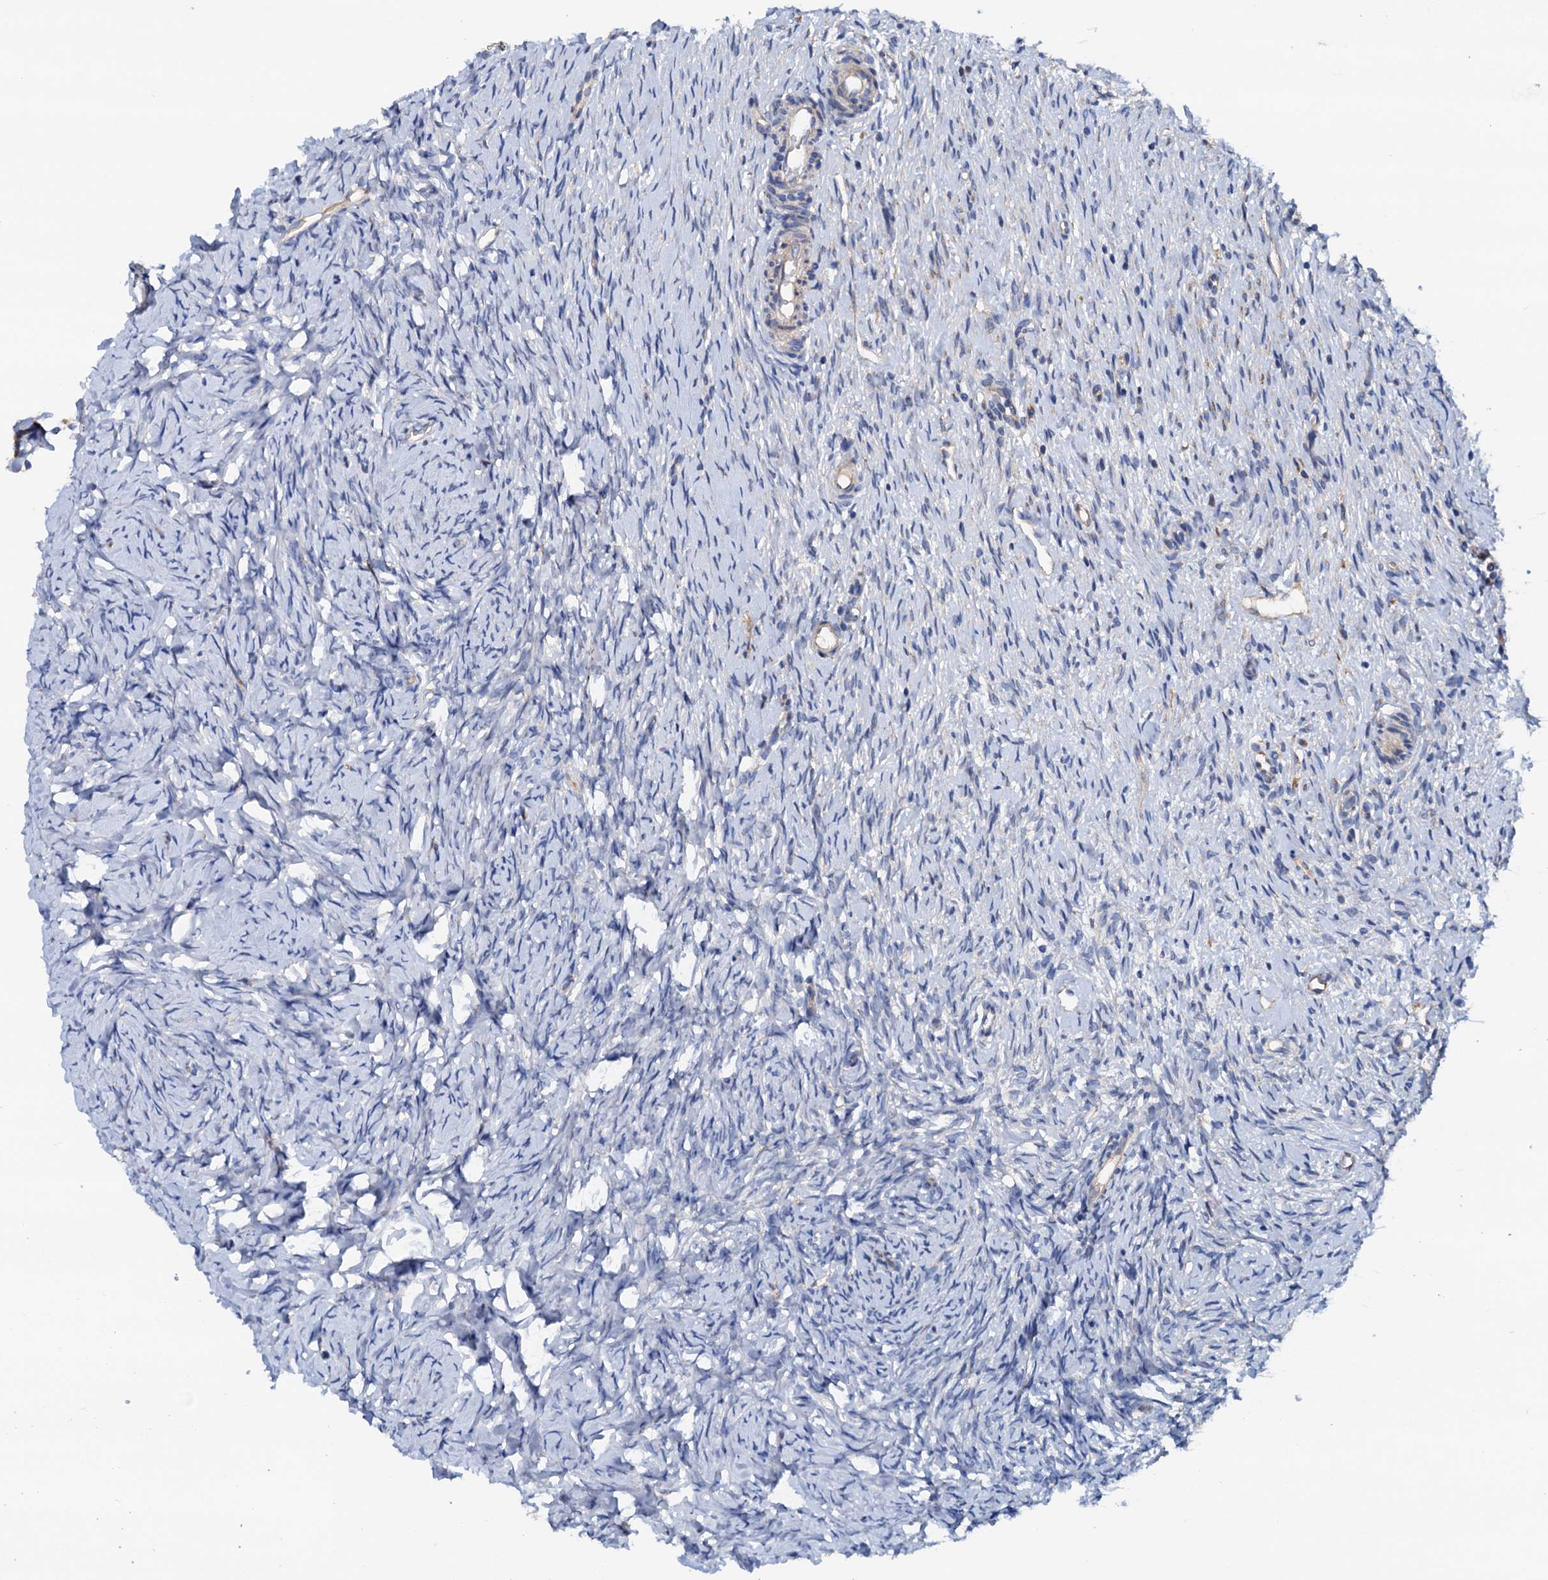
{"staining": {"intensity": "negative", "quantity": "none", "location": "none"}, "tissue": "ovary", "cell_type": "Ovarian stroma cells", "image_type": "normal", "snomed": [{"axis": "morphology", "description": "Normal tissue, NOS"}, {"axis": "topography", "description": "Ovary"}], "caption": "Immunohistochemistry (IHC) micrograph of normal human ovary stained for a protein (brown), which reveals no staining in ovarian stroma cells. Nuclei are stained in blue.", "gene": "RASSF9", "patient": {"sex": "female", "age": 51}}